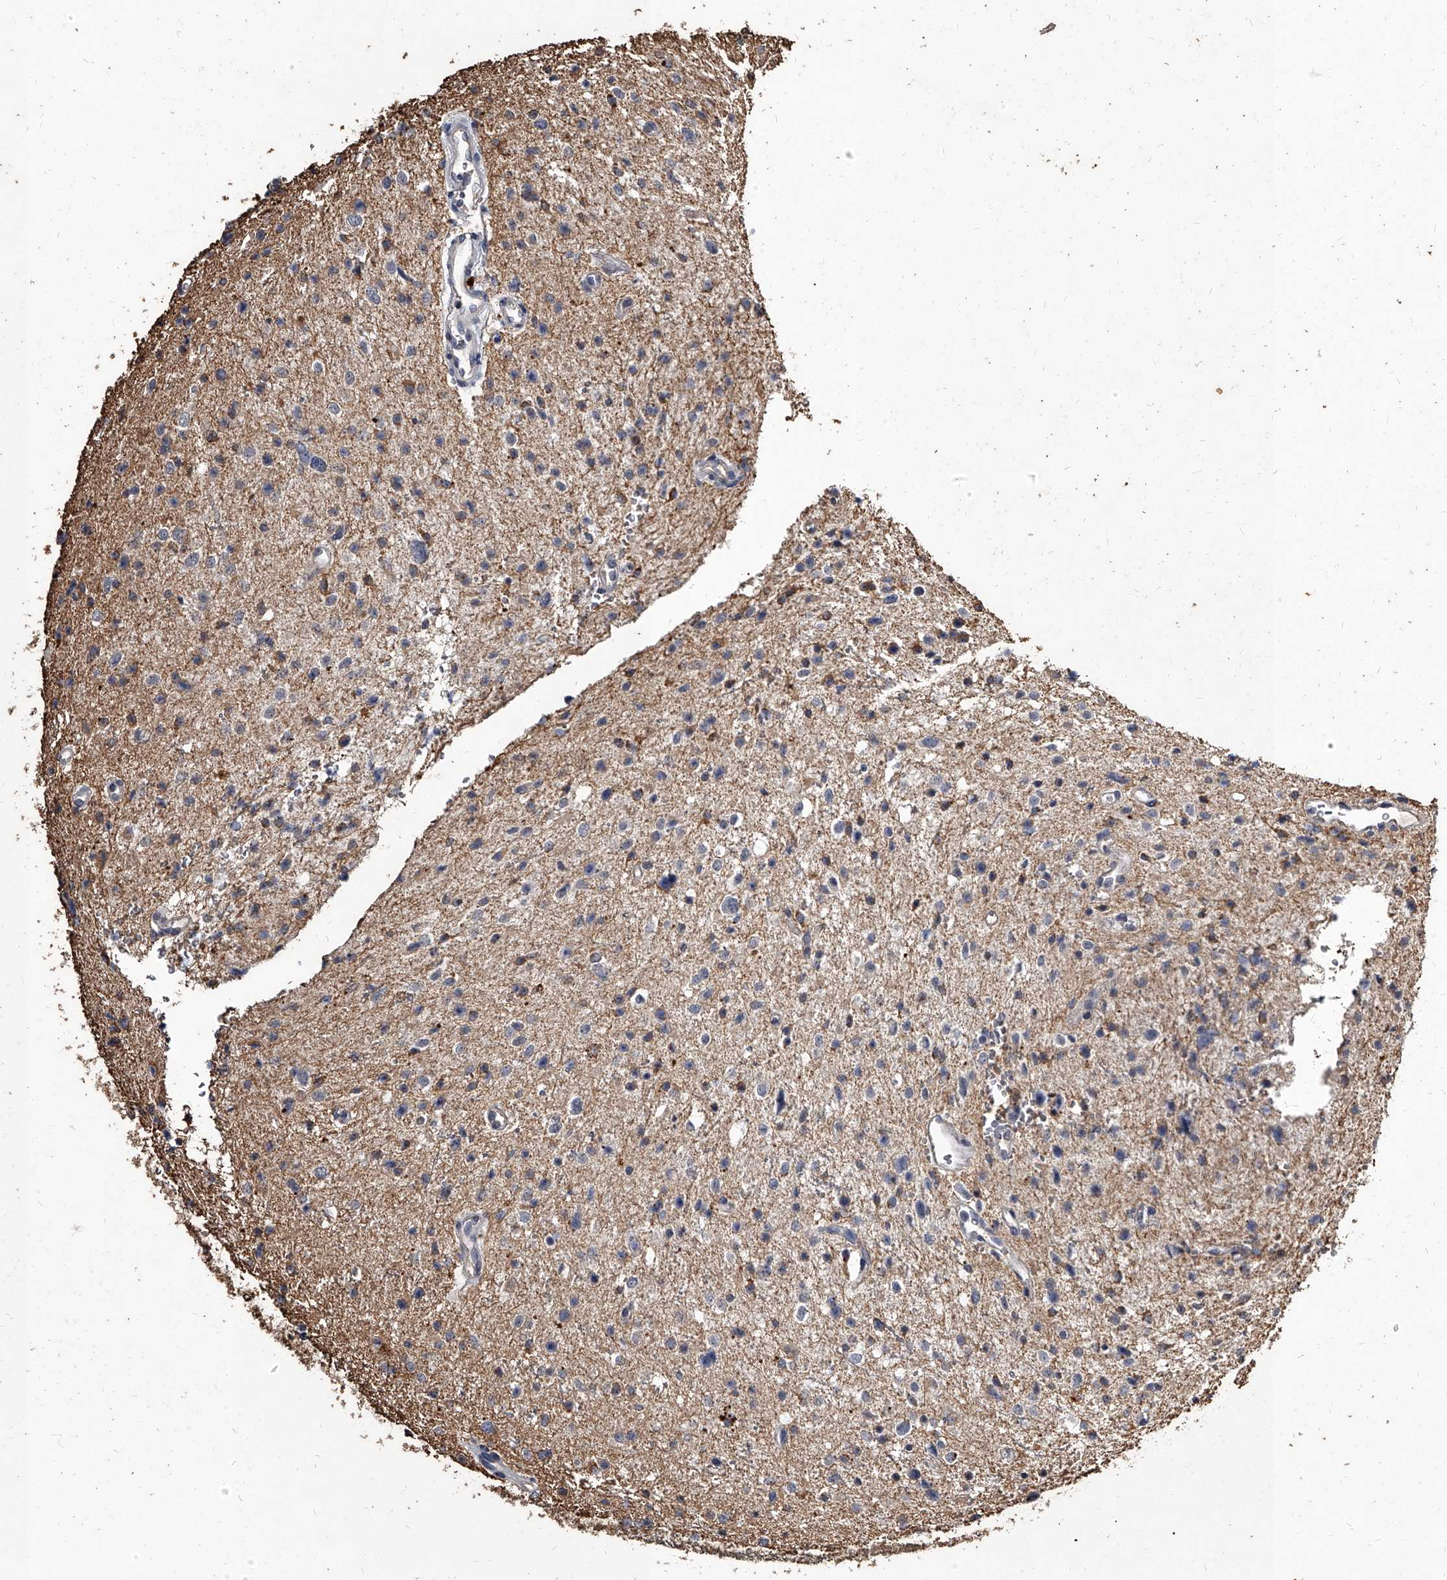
{"staining": {"intensity": "weak", "quantity": "<25%", "location": "cytoplasmic/membranous"}, "tissue": "glioma", "cell_type": "Tumor cells", "image_type": "cancer", "snomed": [{"axis": "morphology", "description": "Glioma, malignant, Low grade"}, {"axis": "topography", "description": "Brain"}], "caption": "Tumor cells are negative for protein expression in human glioma.", "gene": "GPR183", "patient": {"sex": "female", "age": 37}}